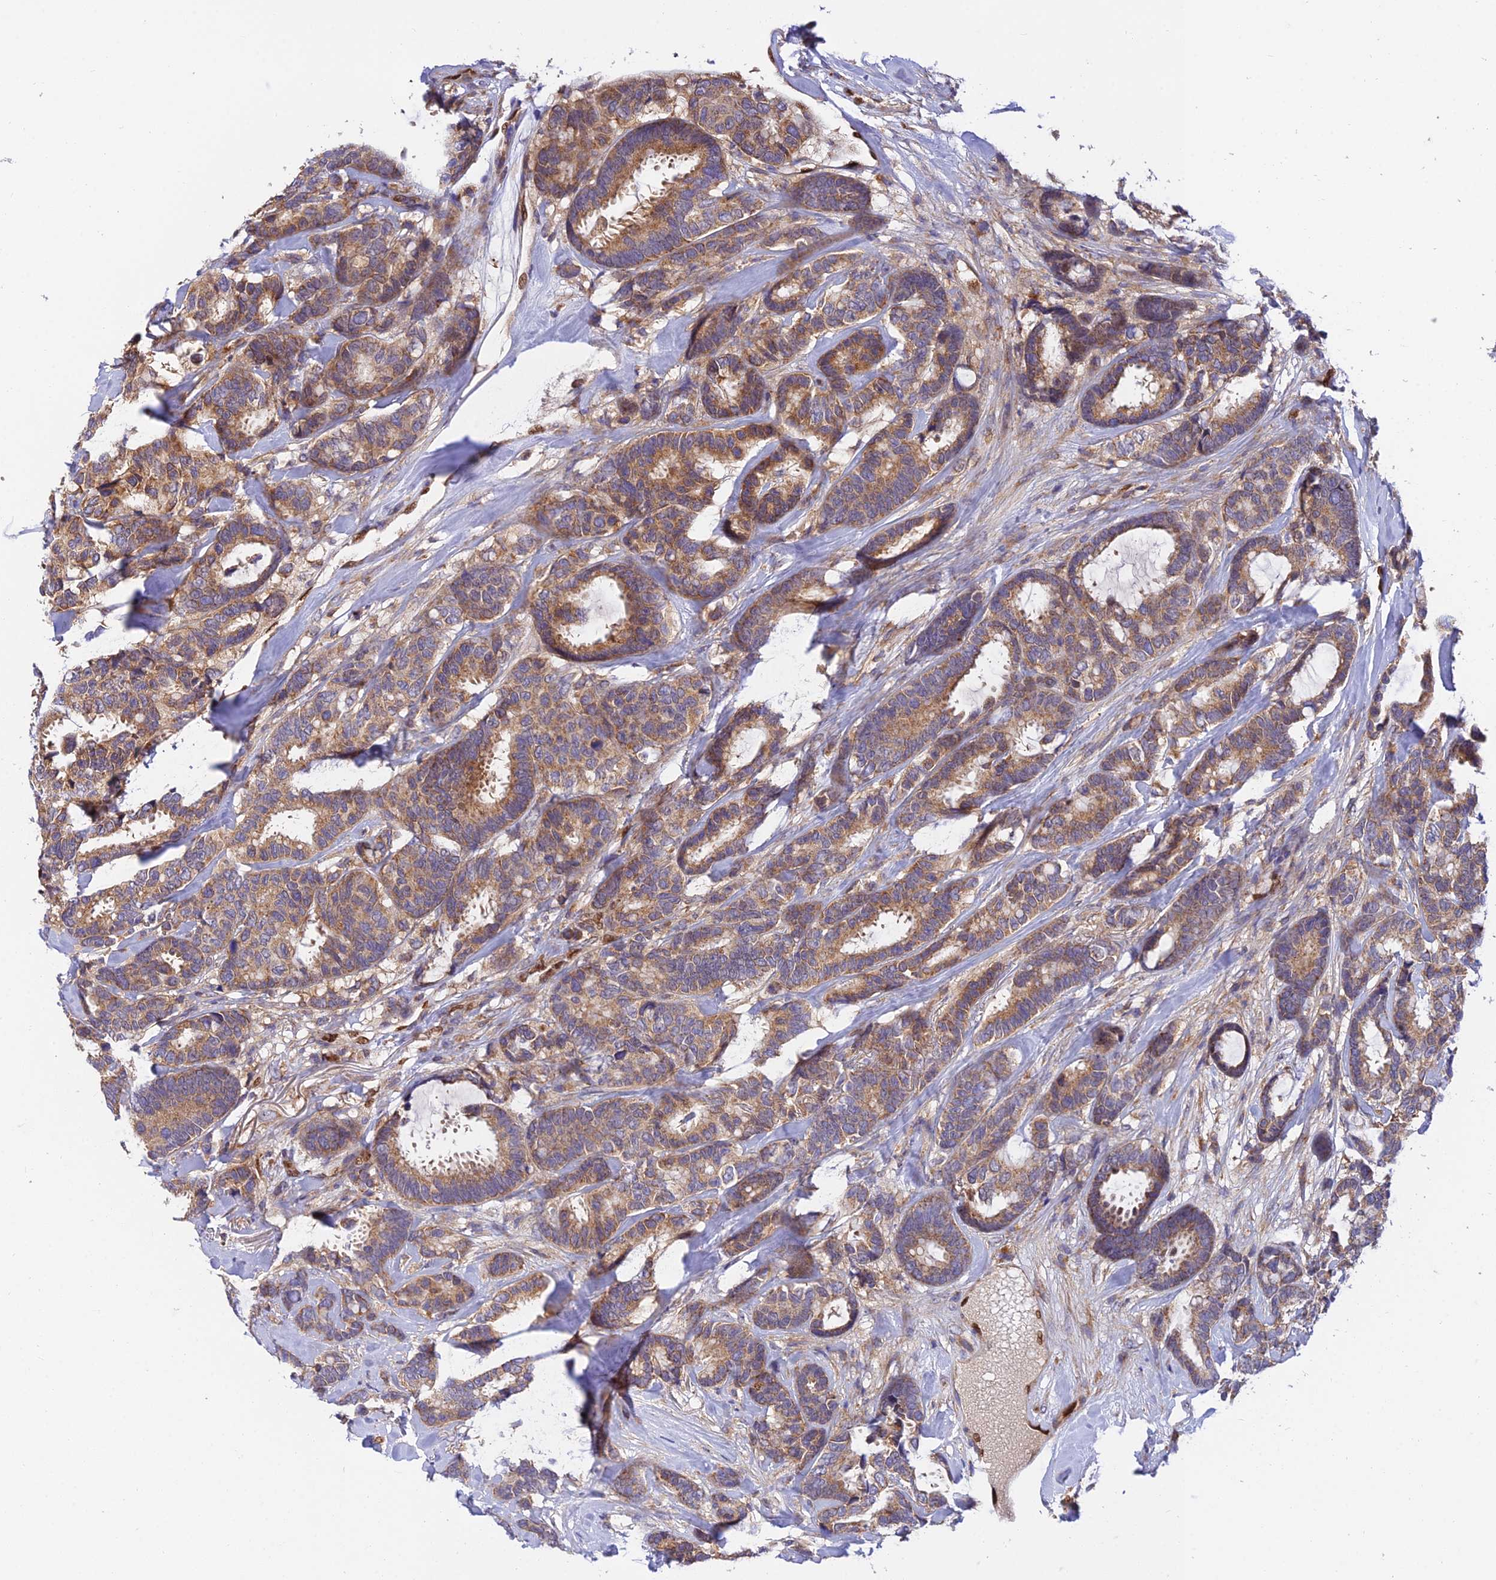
{"staining": {"intensity": "moderate", "quantity": ">75%", "location": "cytoplasmic/membranous"}, "tissue": "breast cancer", "cell_type": "Tumor cells", "image_type": "cancer", "snomed": [{"axis": "morphology", "description": "Duct carcinoma"}, {"axis": "topography", "description": "Breast"}], "caption": "The histopathology image exhibits immunohistochemical staining of invasive ductal carcinoma (breast). There is moderate cytoplasmic/membranous expression is seen in about >75% of tumor cells. (DAB (3,3'-diaminobenzidine) IHC, brown staining for protein, blue staining for nuclei).", "gene": "PODNL1", "patient": {"sex": "female", "age": 87}}